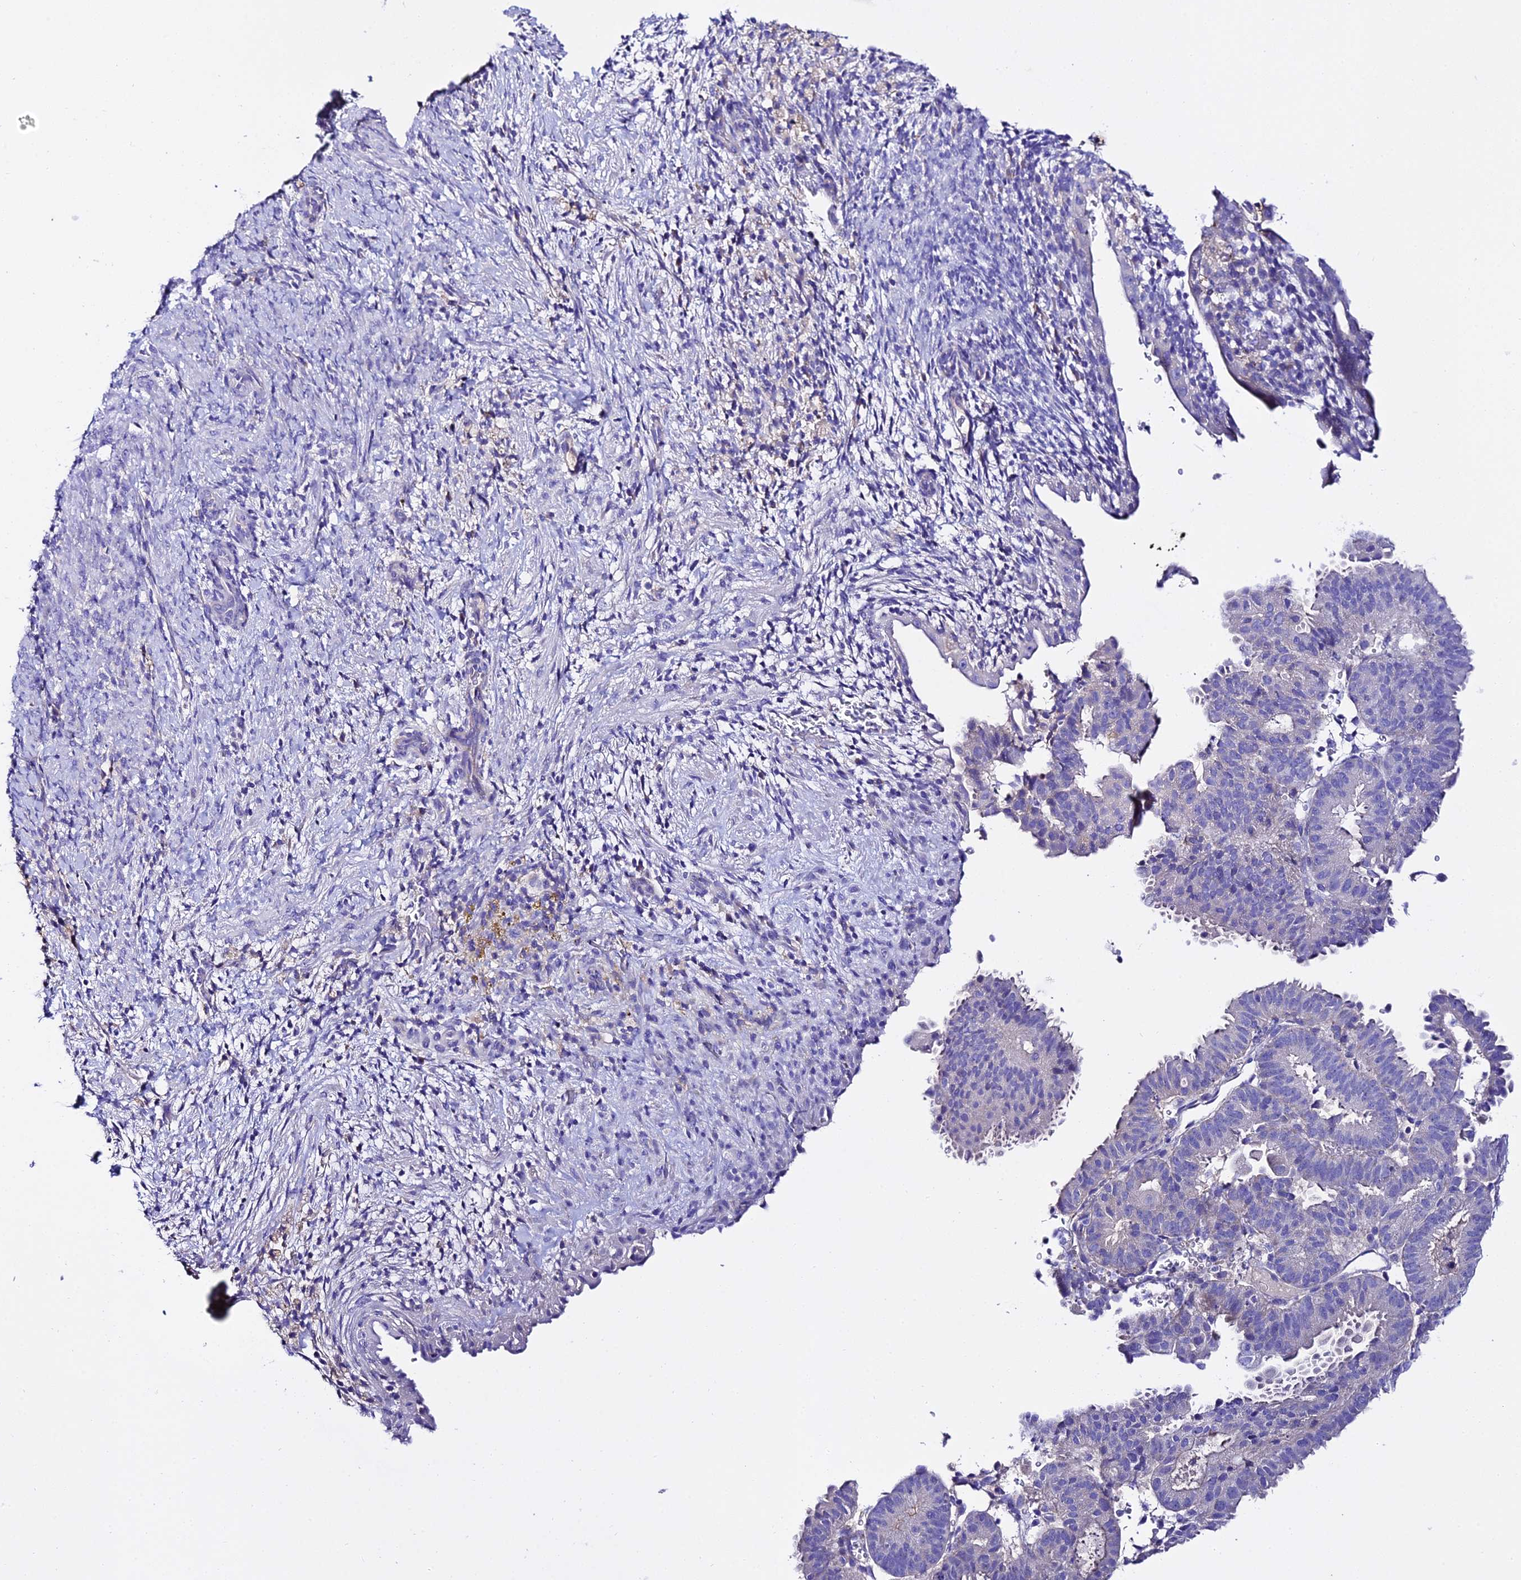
{"staining": {"intensity": "negative", "quantity": "none", "location": "none"}, "tissue": "endometrial cancer", "cell_type": "Tumor cells", "image_type": "cancer", "snomed": [{"axis": "morphology", "description": "Adenocarcinoma, NOS"}, {"axis": "topography", "description": "Endometrium"}], "caption": "An immunohistochemistry (IHC) micrograph of endometrial cancer (adenocarcinoma) is shown. There is no staining in tumor cells of endometrial cancer (adenocarcinoma).", "gene": "TMEM117", "patient": {"sex": "female", "age": 70}}